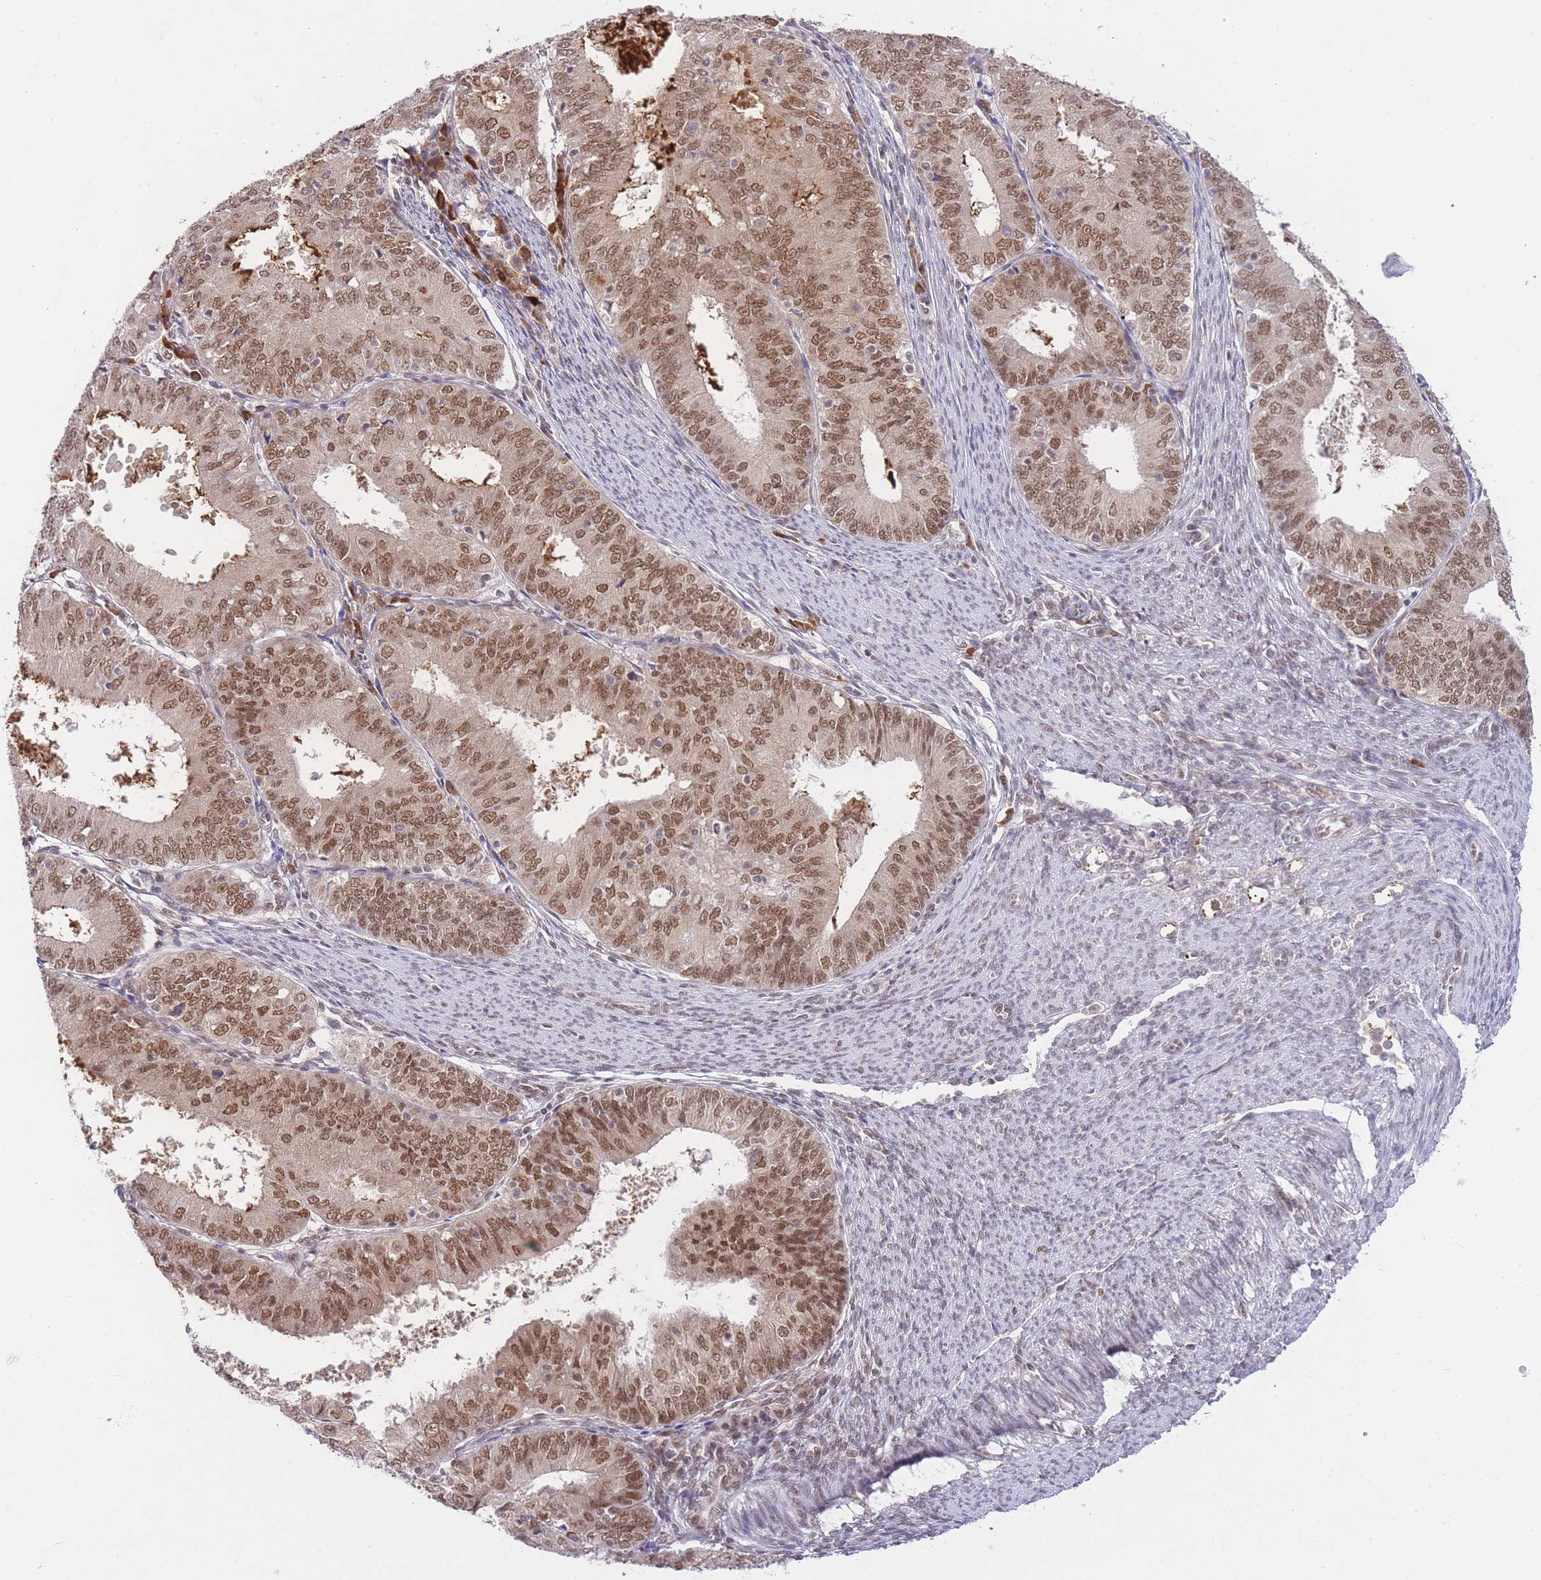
{"staining": {"intensity": "moderate", "quantity": "25%-75%", "location": "cytoplasmic/membranous,nuclear"}, "tissue": "endometrial cancer", "cell_type": "Tumor cells", "image_type": "cancer", "snomed": [{"axis": "morphology", "description": "Adenocarcinoma, NOS"}, {"axis": "topography", "description": "Endometrium"}], "caption": "Immunohistochemistry (IHC) of endometrial cancer (adenocarcinoma) shows medium levels of moderate cytoplasmic/membranous and nuclear expression in approximately 25%-75% of tumor cells. (IHC, brightfield microscopy, high magnification).", "gene": "TMED3", "patient": {"sex": "female", "age": 57}}